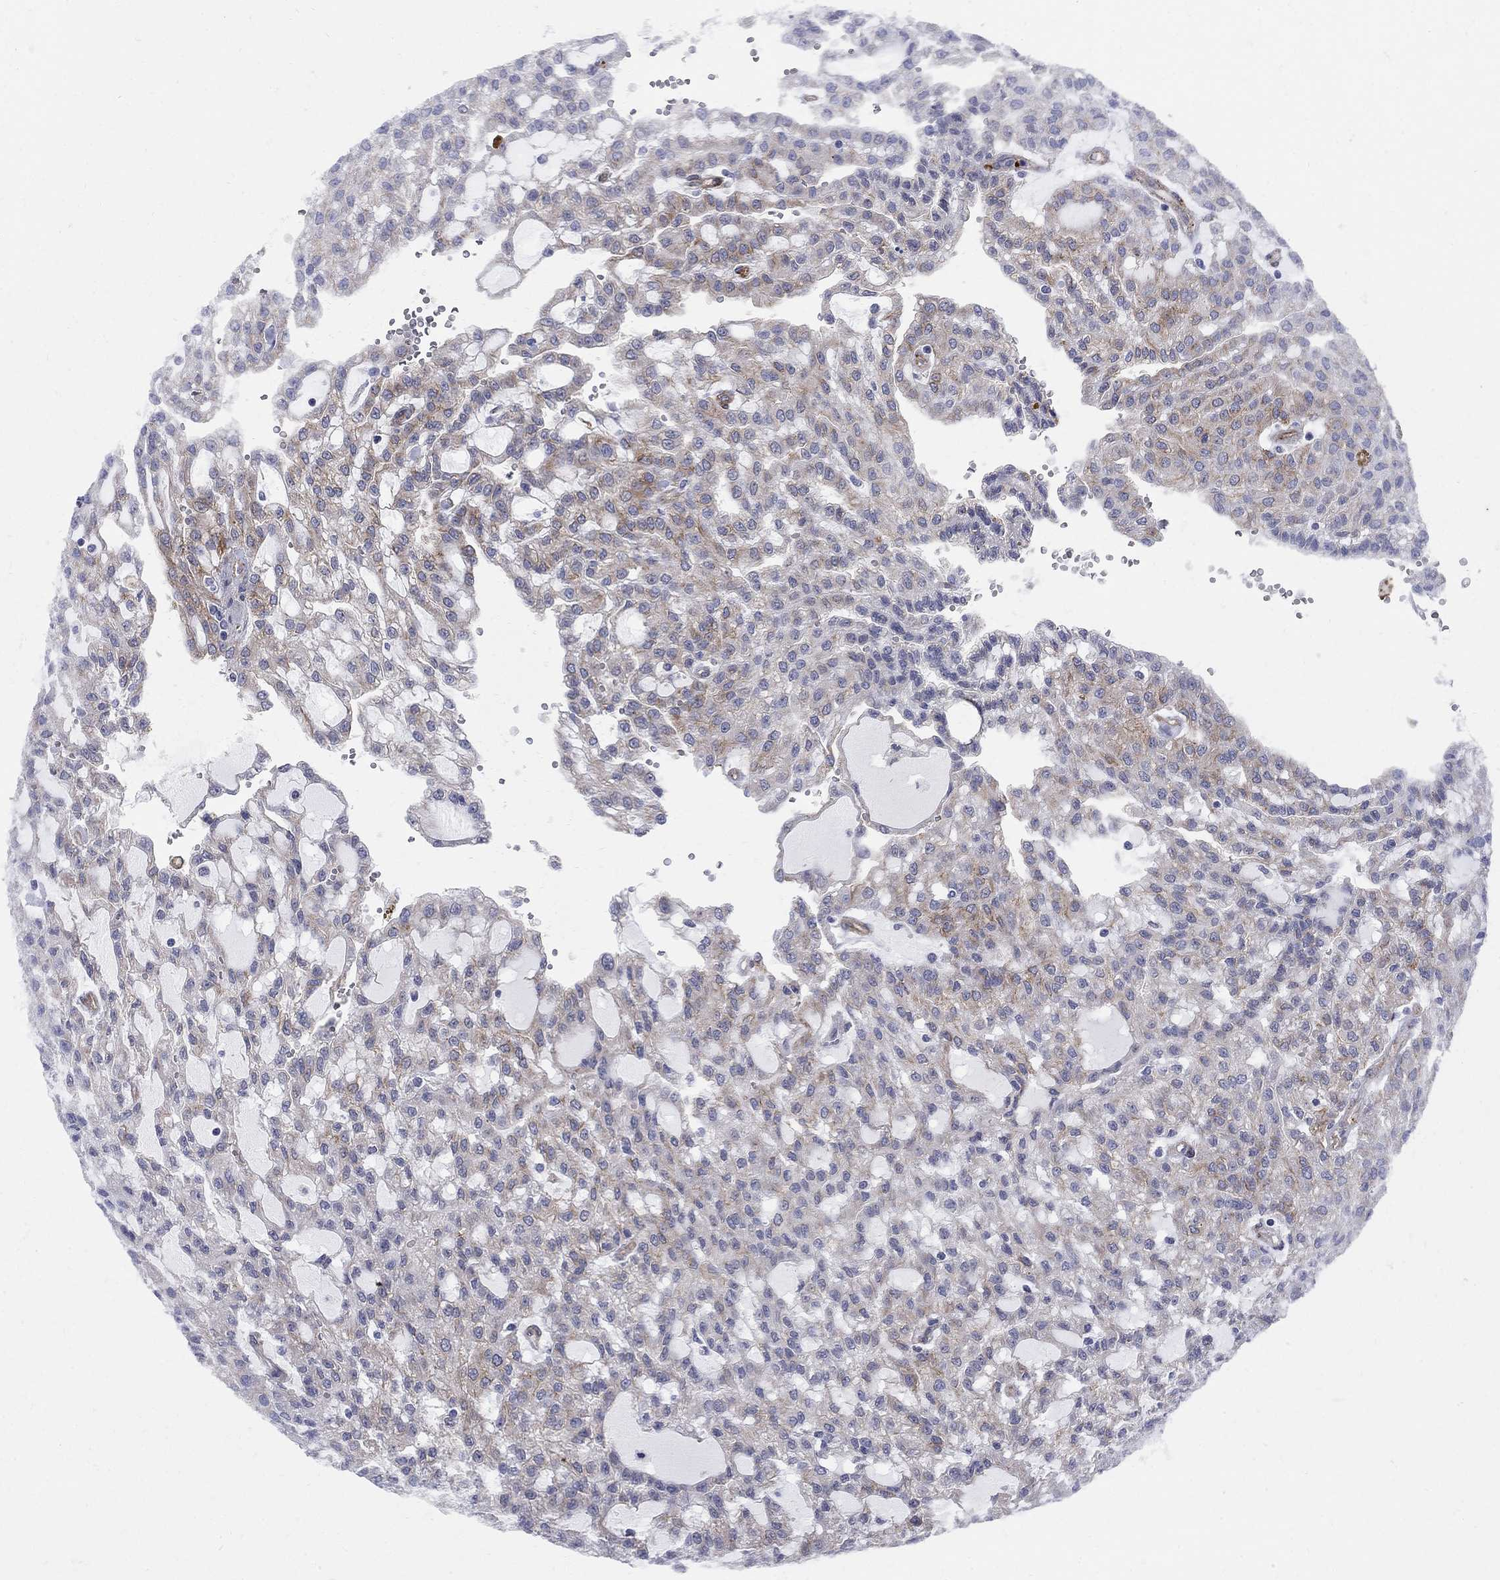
{"staining": {"intensity": "weak", "quantity": "25%-75%", "location": "cytoplasmic/membranous"}, "tissue": "renal cancer", "cell_type": "Tumor cells", "image_type": "cancer", "snomed": [{"axis": "morphology", "description": "Adenocarcinoma, NOS"}, {"axis": "topography", "description": "Kidney"}], "caption": "Renal cancer was stained to show a protein in brown. There is low levels of weak cytoplasmic/membranous staining in approximately 25%-75% of tumor cells.", "gene": "SEPTIN8", "patient": {"sex": "male", "age": 63}}